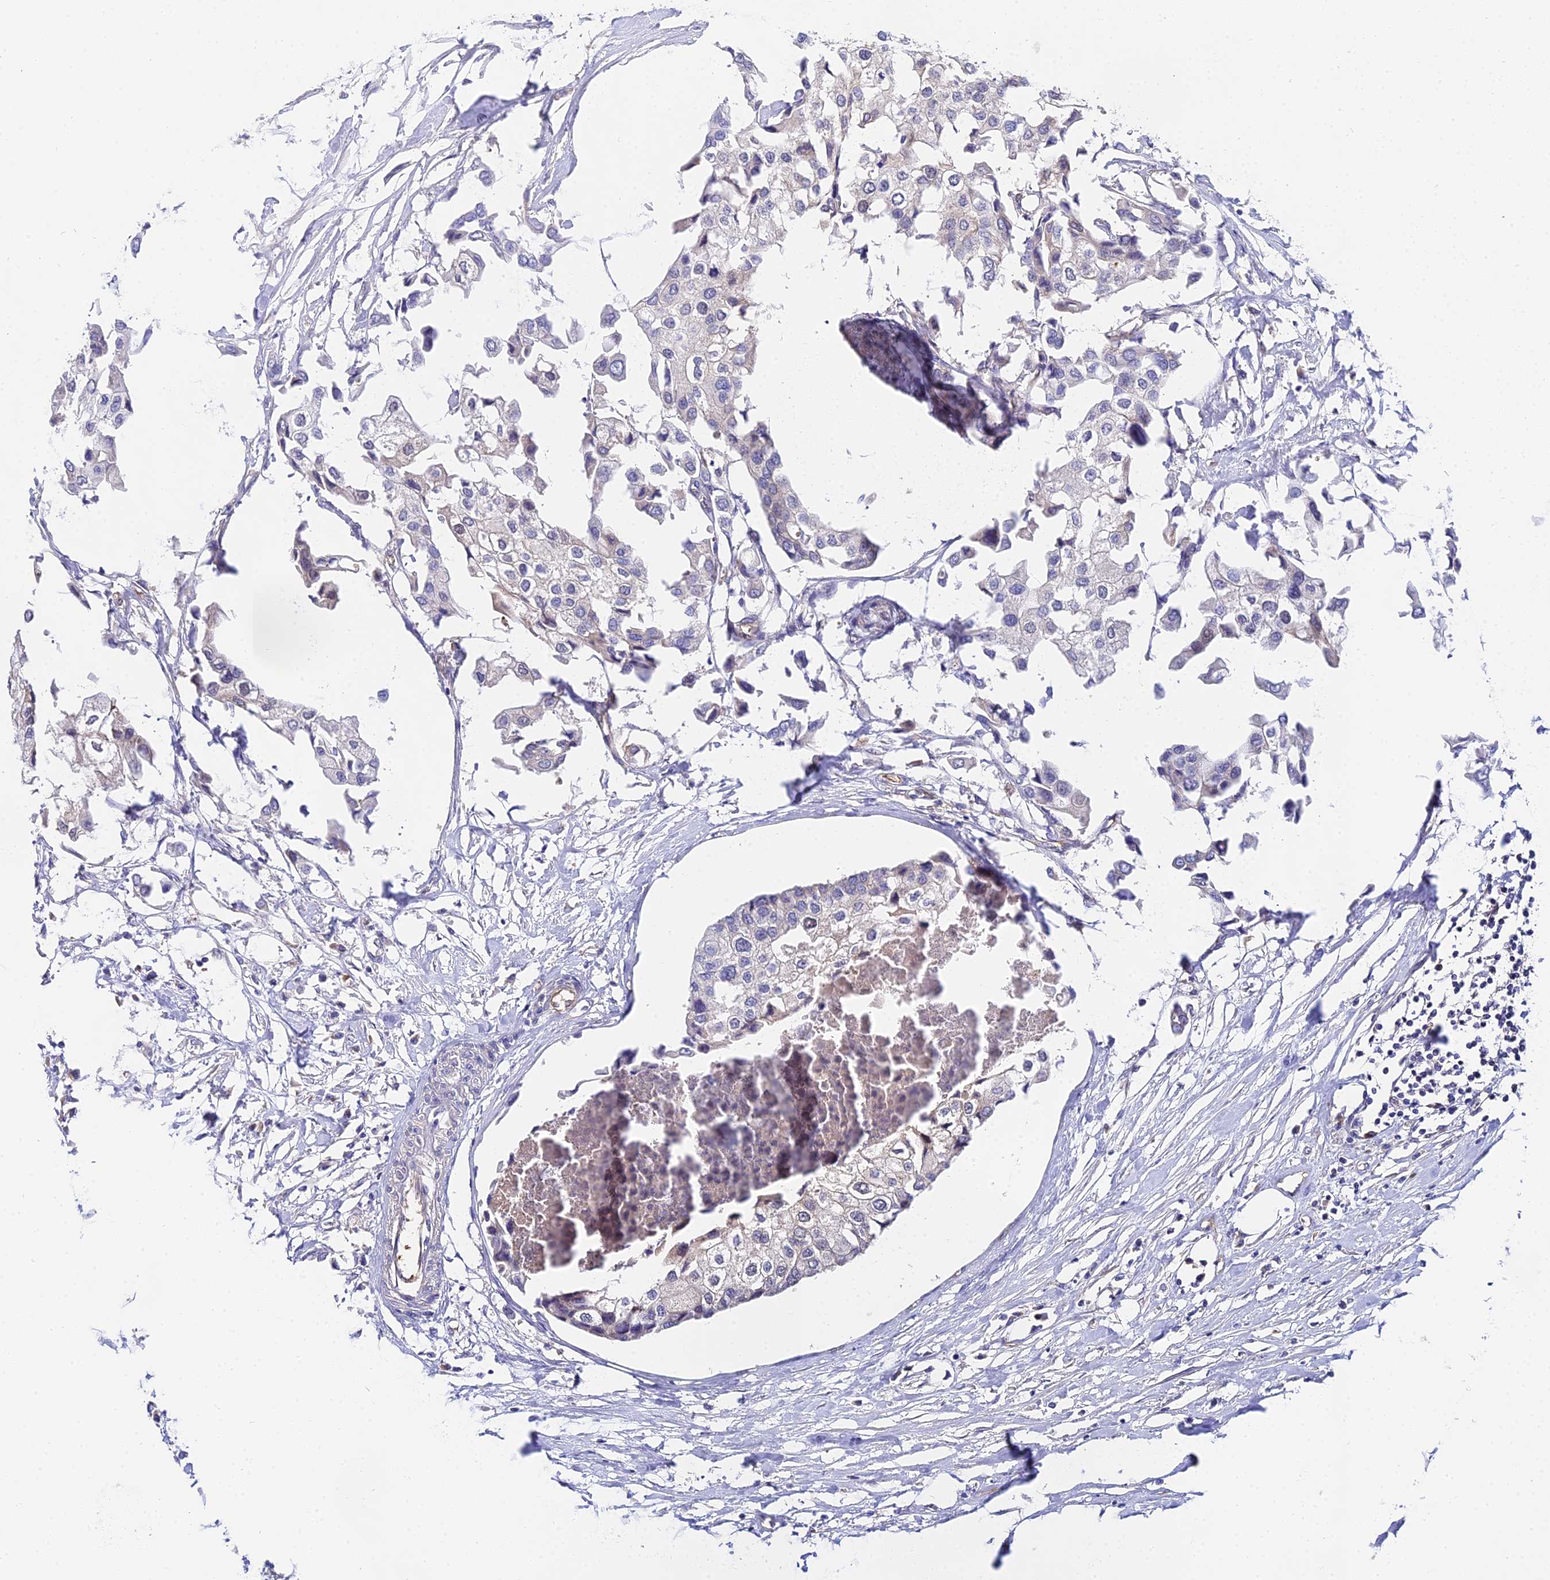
{"staining": {"intensity": "negative", "quantity": "none", "location": "none"}, "tissue": "urothelial cancer", "cell_type": "Tumor cells", "image_type": "cancer", "snomed": [{"axis": "morphology", "description": "Urothelial carcinoma, High grade"}, {"axis": "topography", "description": "Urinary bladder"}], "caption": "Immunohistochemistry (IHC) image of neoplastic tissue: human urothelial cancer stained with DAB shows no significant protein positivity in tumor cells.", "gene": "PPP2R2C", "patient": {"sex": "male", "age": 64}}